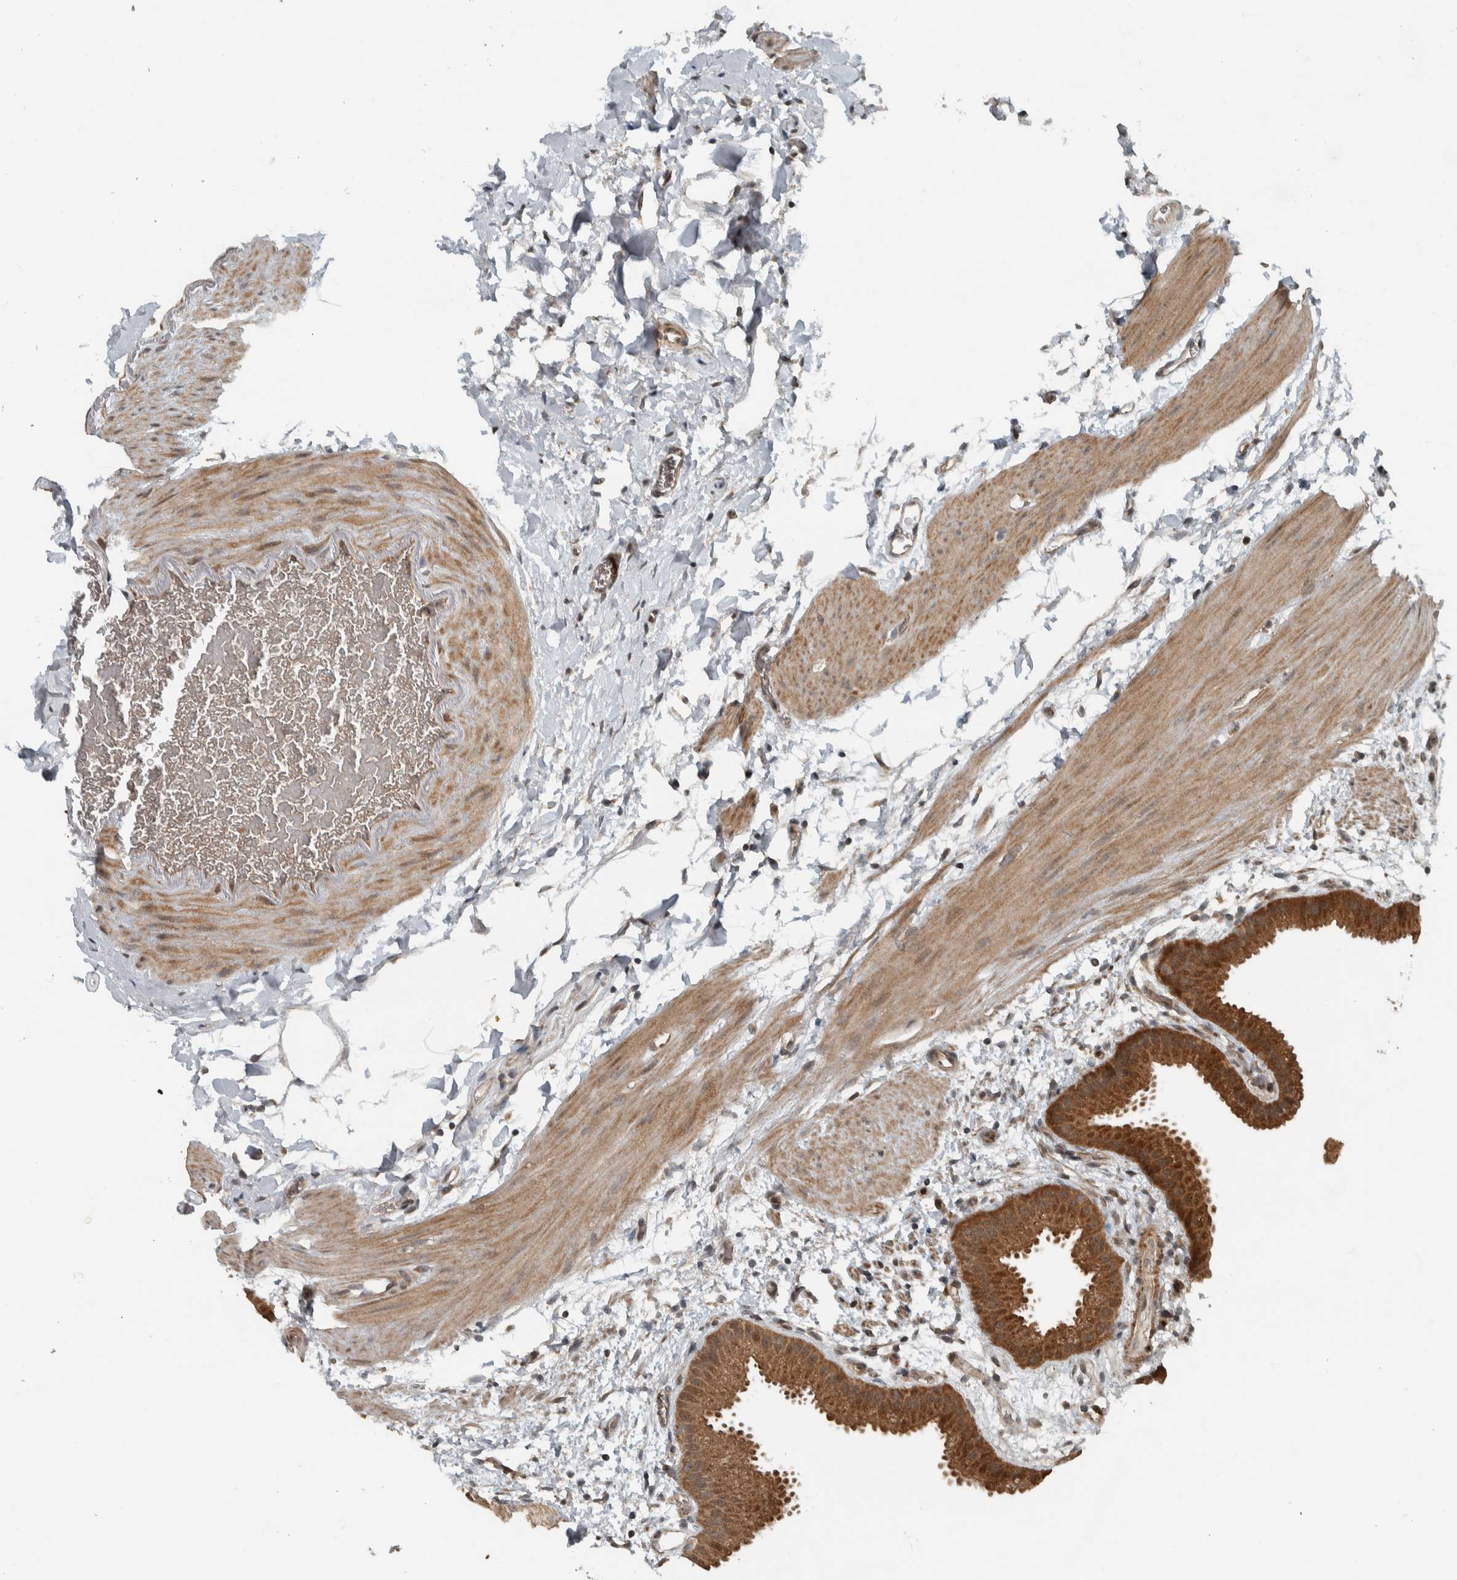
{"staining": {"intensity": "strong", "quantity": ">75%", "location": "cytoplasmic/membranous,nuclear"}, "tissue": "gallbladder", "cell_type": "Glandular cells", "image_type": "normal", "snomed": [{"axis": "morphology", "description": "Normal tissue, NOS"}, {"axis": "topography", "description": "Gallbladder"}], "caption": "DAB (3,3'-diaminobenzidine) immunohistochemical staining of normal human gallbladder exhibits strong cytoplasmic/membranous,nuclear protein staining in about >75% of glandular cells.", "gene": "NAPG", "patient": {"sex": "female", "age": 64}}